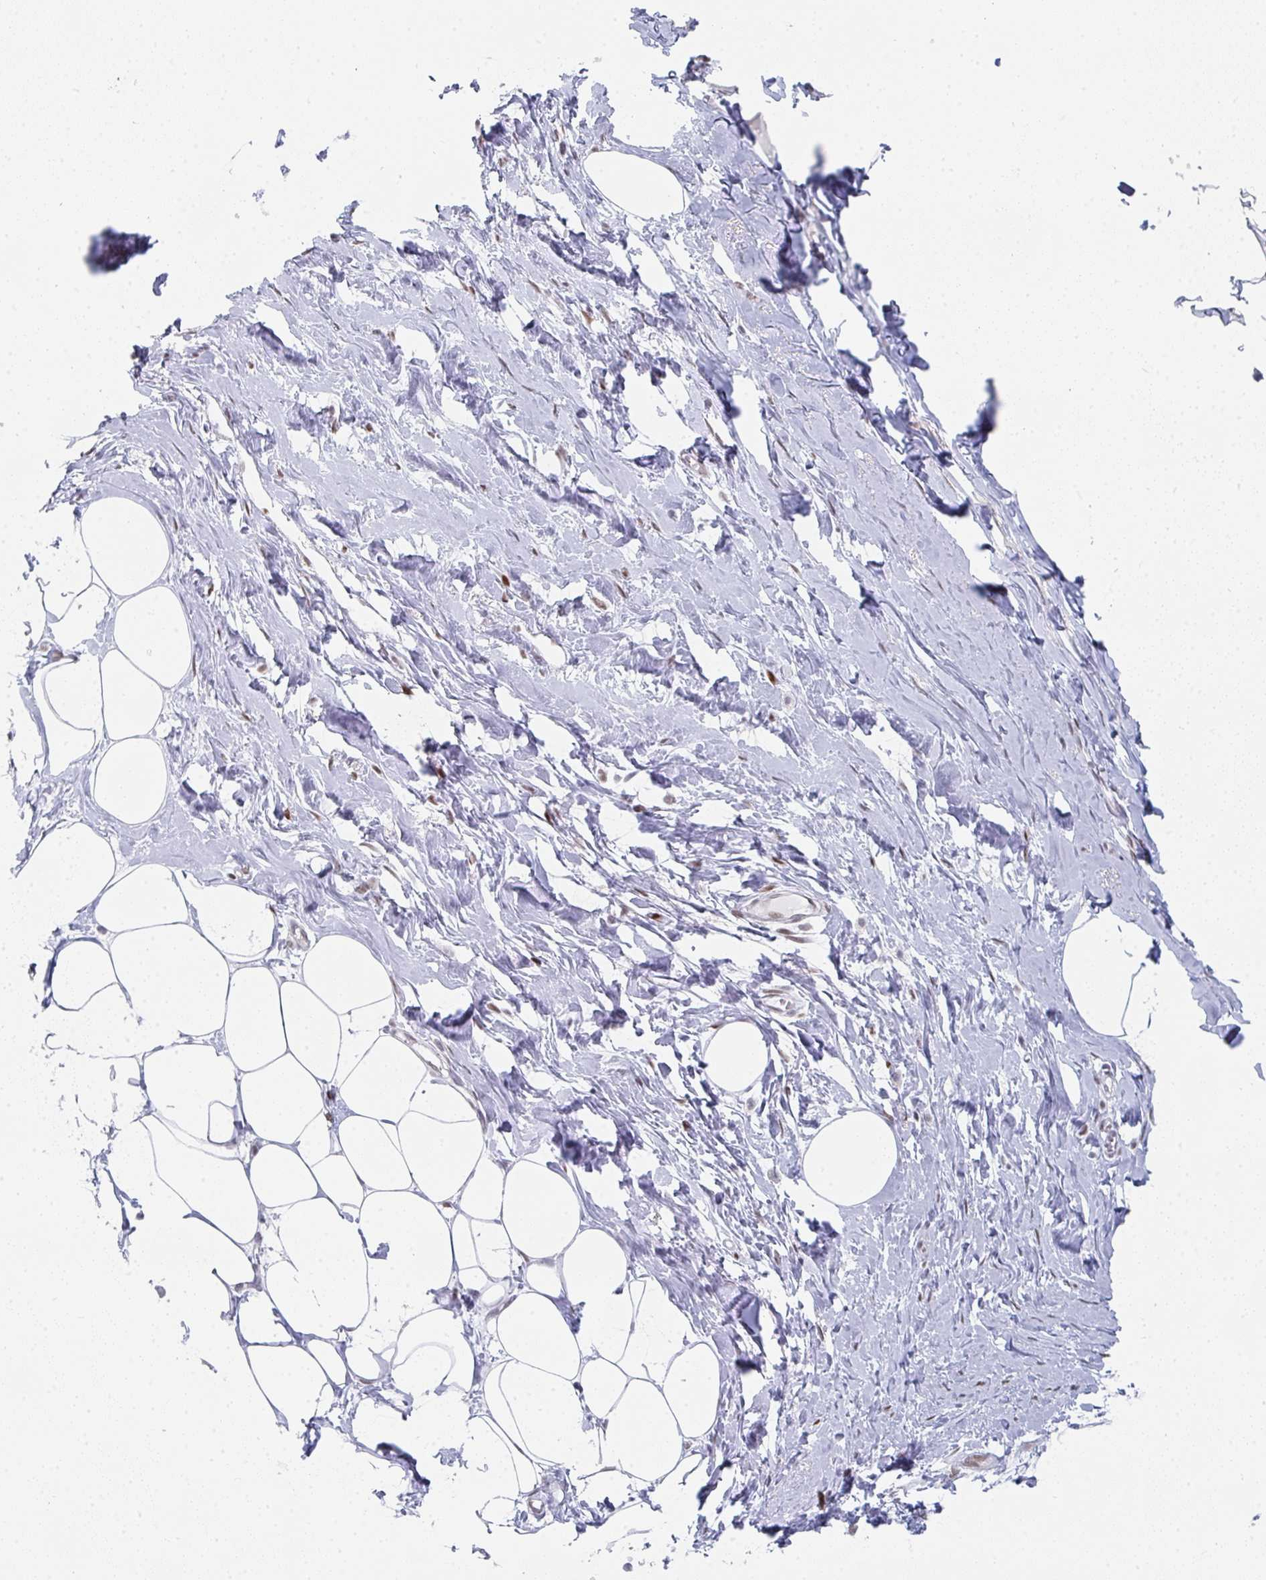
{"staining": {"intensity": "negative", "quantity": "none", "location": "none"}, "tissue": "breast", "cell_type": "Adipocytes", "image_type": "normal", "snomed": [{"axis": "morphology", "description": "Normal tissue, NOS"}, {"axis": "topography", "description": "Breast"}], "caption": "Immunohistochemistry micrograph of unremarkable breast stained for a protein (brown), which reveals no positivity in adipocytes. (DAB IHC with hematoxylin counter stain).", "gene": "POU2AF2", "patient": {"sex": "female", "age": 27}}